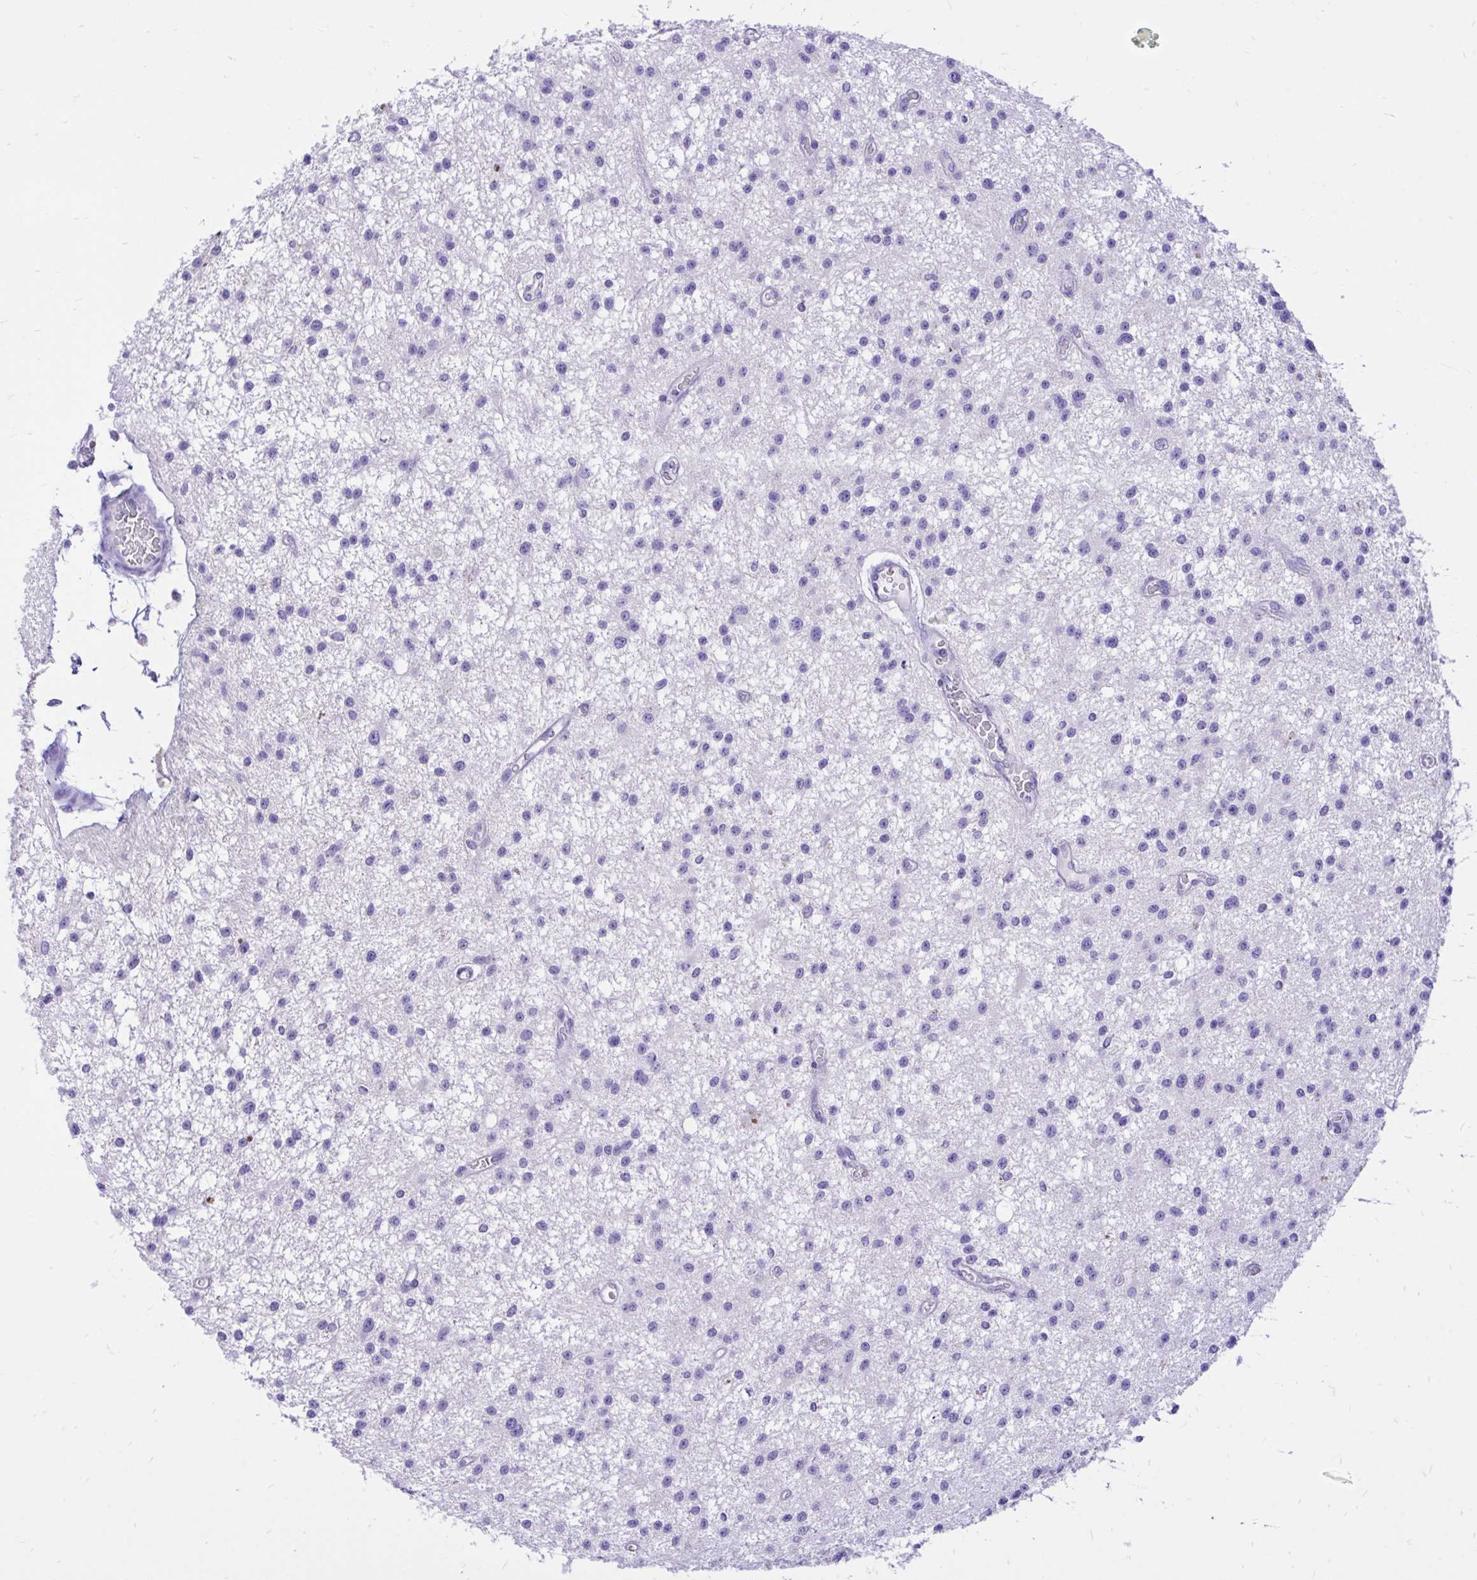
{"staining": {"intensity": "negative", "quantity": "none", "location": "none"}, "tissue": "glioma", "cell_type": "Tumor cells", "image_type": "cancer", "snomed": [{"axis": "morphology", "description": "Glioma, malignant, Low grade"}, {"axis": "topography", "description": "Brain"}], "caption": "Tumor cells are negative for protein expression in human malignant low-grade glioma.", "gene": "MON1A", "patient": {"sex": "male", "age": 43}}